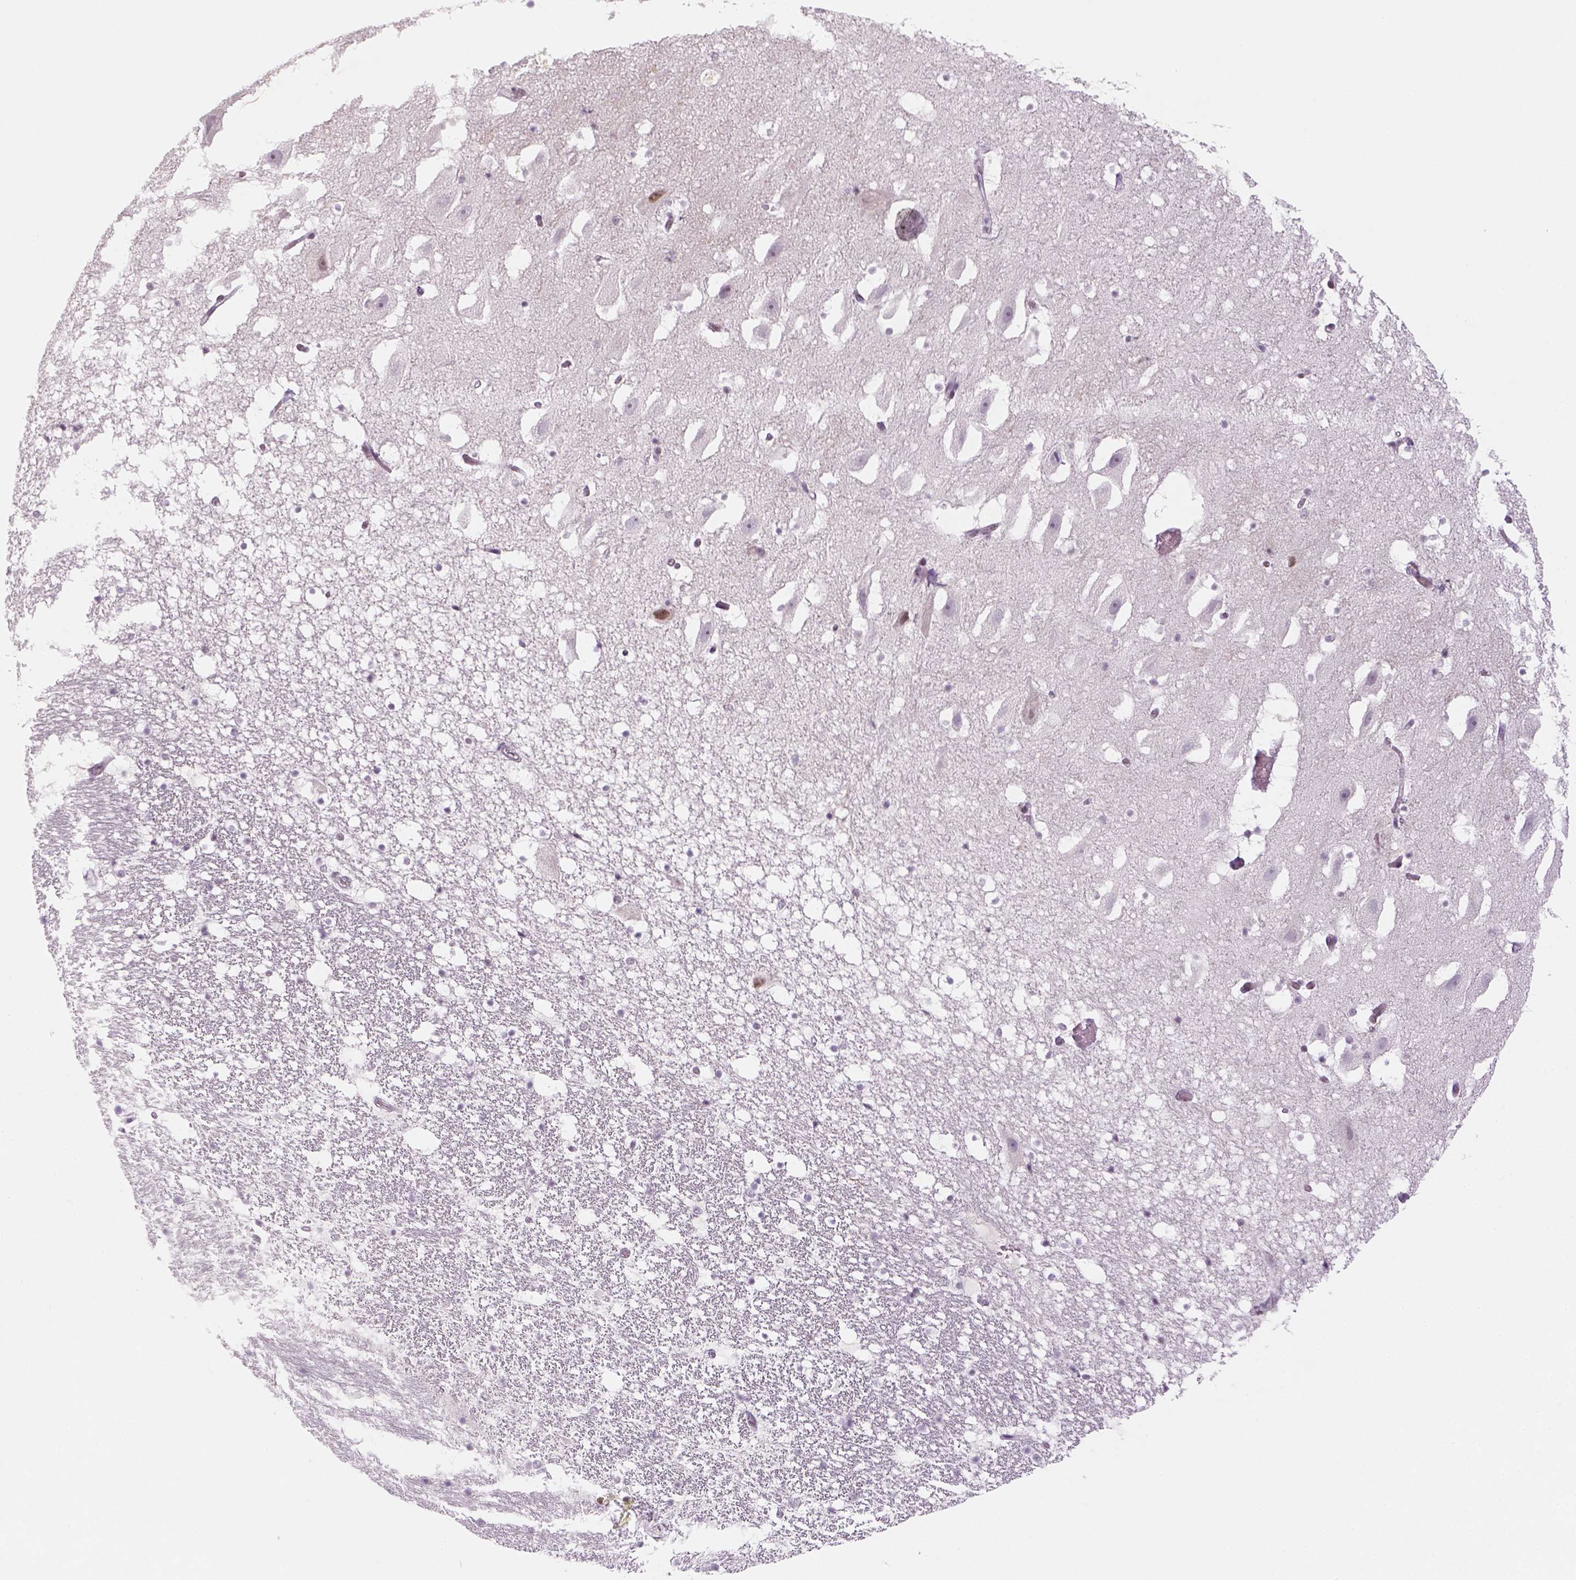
{"staining": {"intensity": "negative", "quantity": "none", "location": "none"}, "tissue": "hippocampus", "cell_type": "Glial cells", "image_type": "normal", "snomed": [{"axis": "morphology", "description": "Normal tissue, NOS"}, {"axis": "topography", "description": "Hippocampus"}], "caption": "Immunohistochemistry (IHC) of benign human hippocampus displays no positivity in glial cells.", "gene": "MAGEB3", "patient": {"sex": "male", "age": 26}}